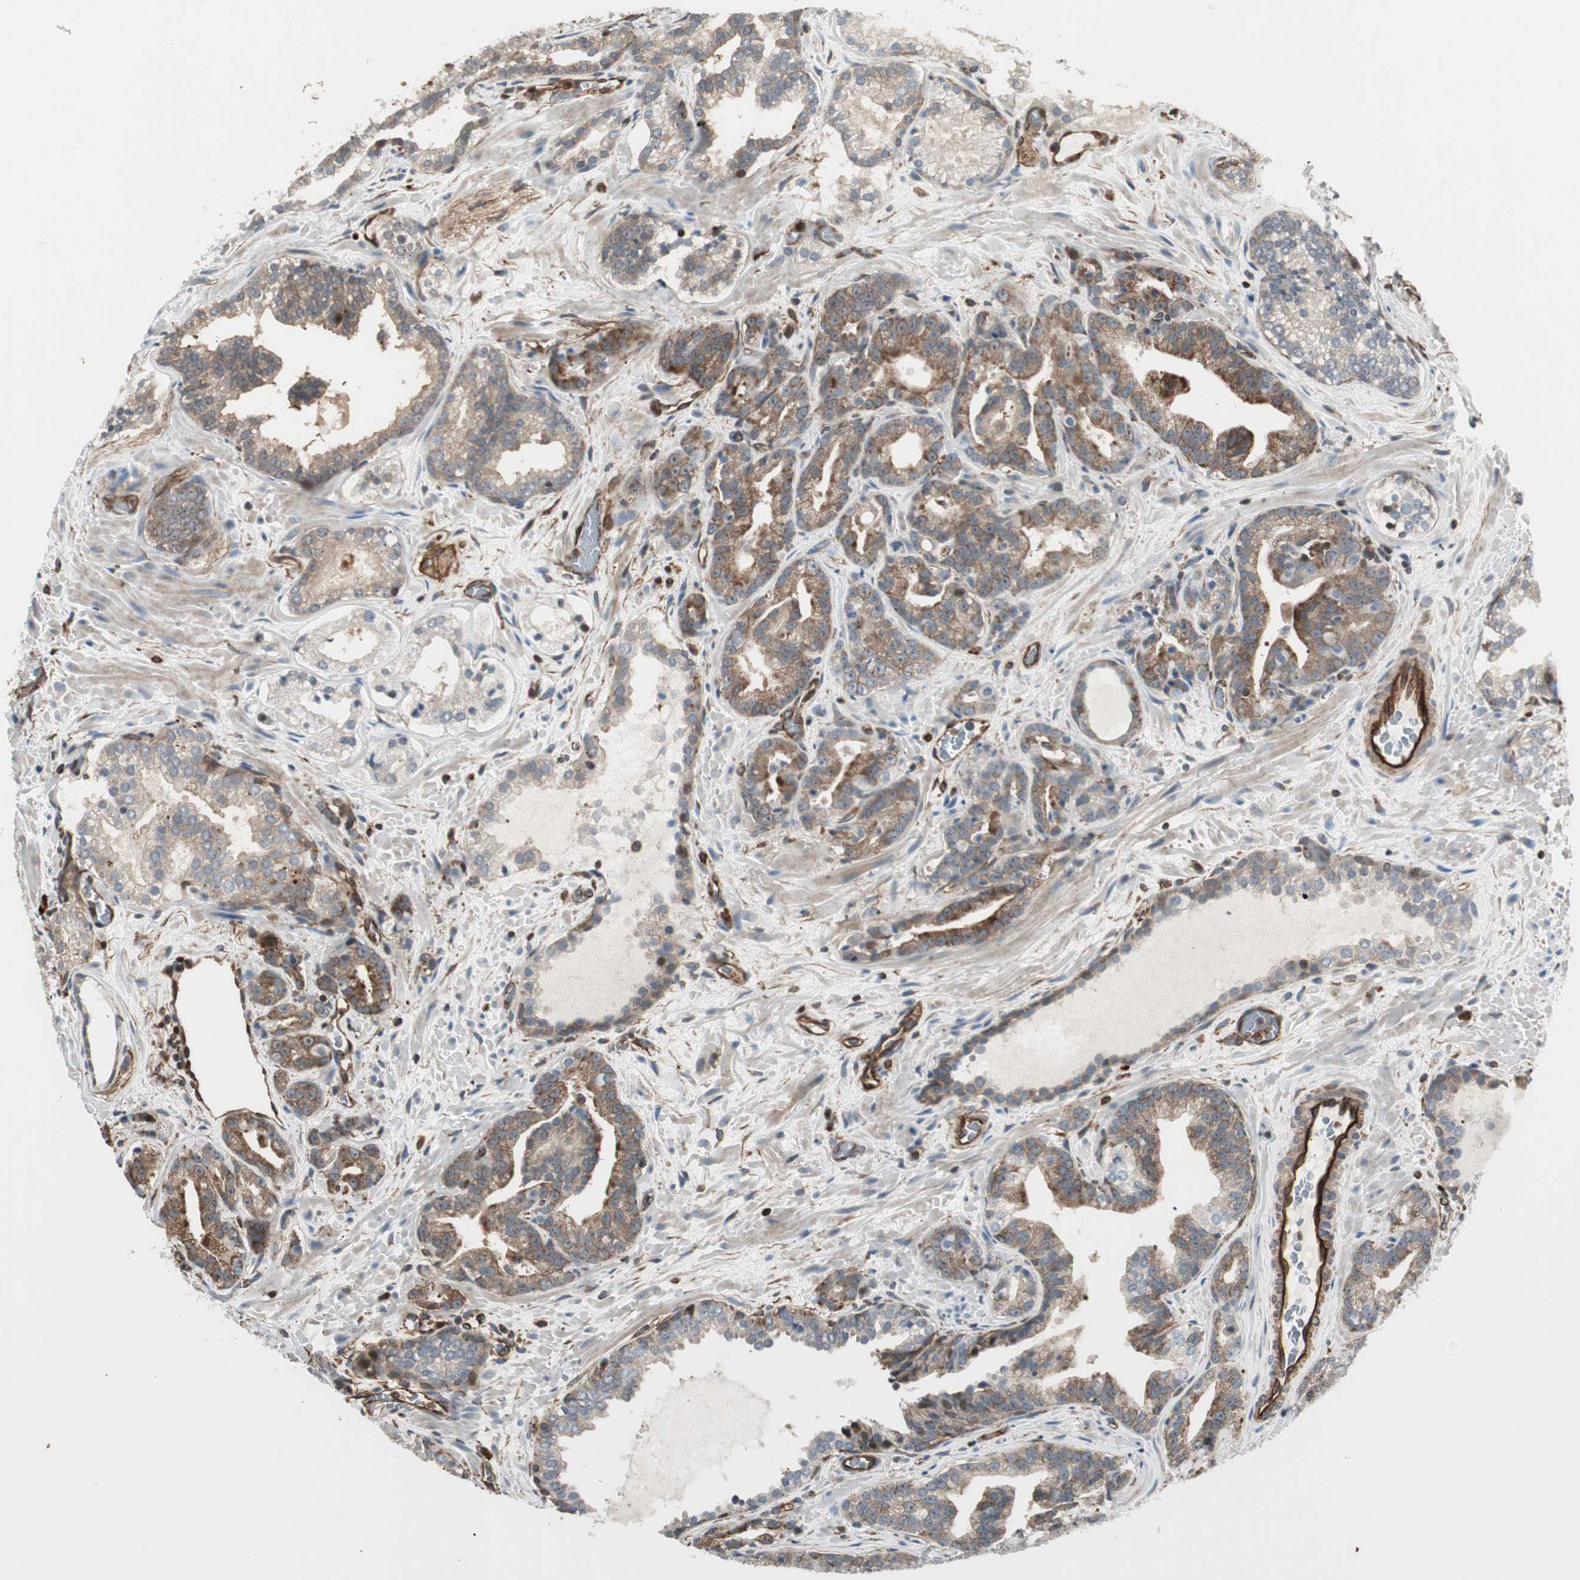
{"staining": {"intensity": "moderate", "quantity": ">75%", "location": "cytoplasmic/membranous"}, "tissue": "prostate cancer", "cell_type": "Tumor cells", "image_type": "cancer", "snomed": [{"axis": "morphology", "description": "Adenocarcinoma, Low grade"}, {"axis": "topography", "description": "Prostate"}], "caption": "Tumor cells reveal medium levels of moderate cytoplasmic/membranous positivity in about >75% of cells in prostate cancer (adenocarcinoma (low-grade)).", "gene": "MAD2L2", "patient": {"sex": "male", "age": 63}}